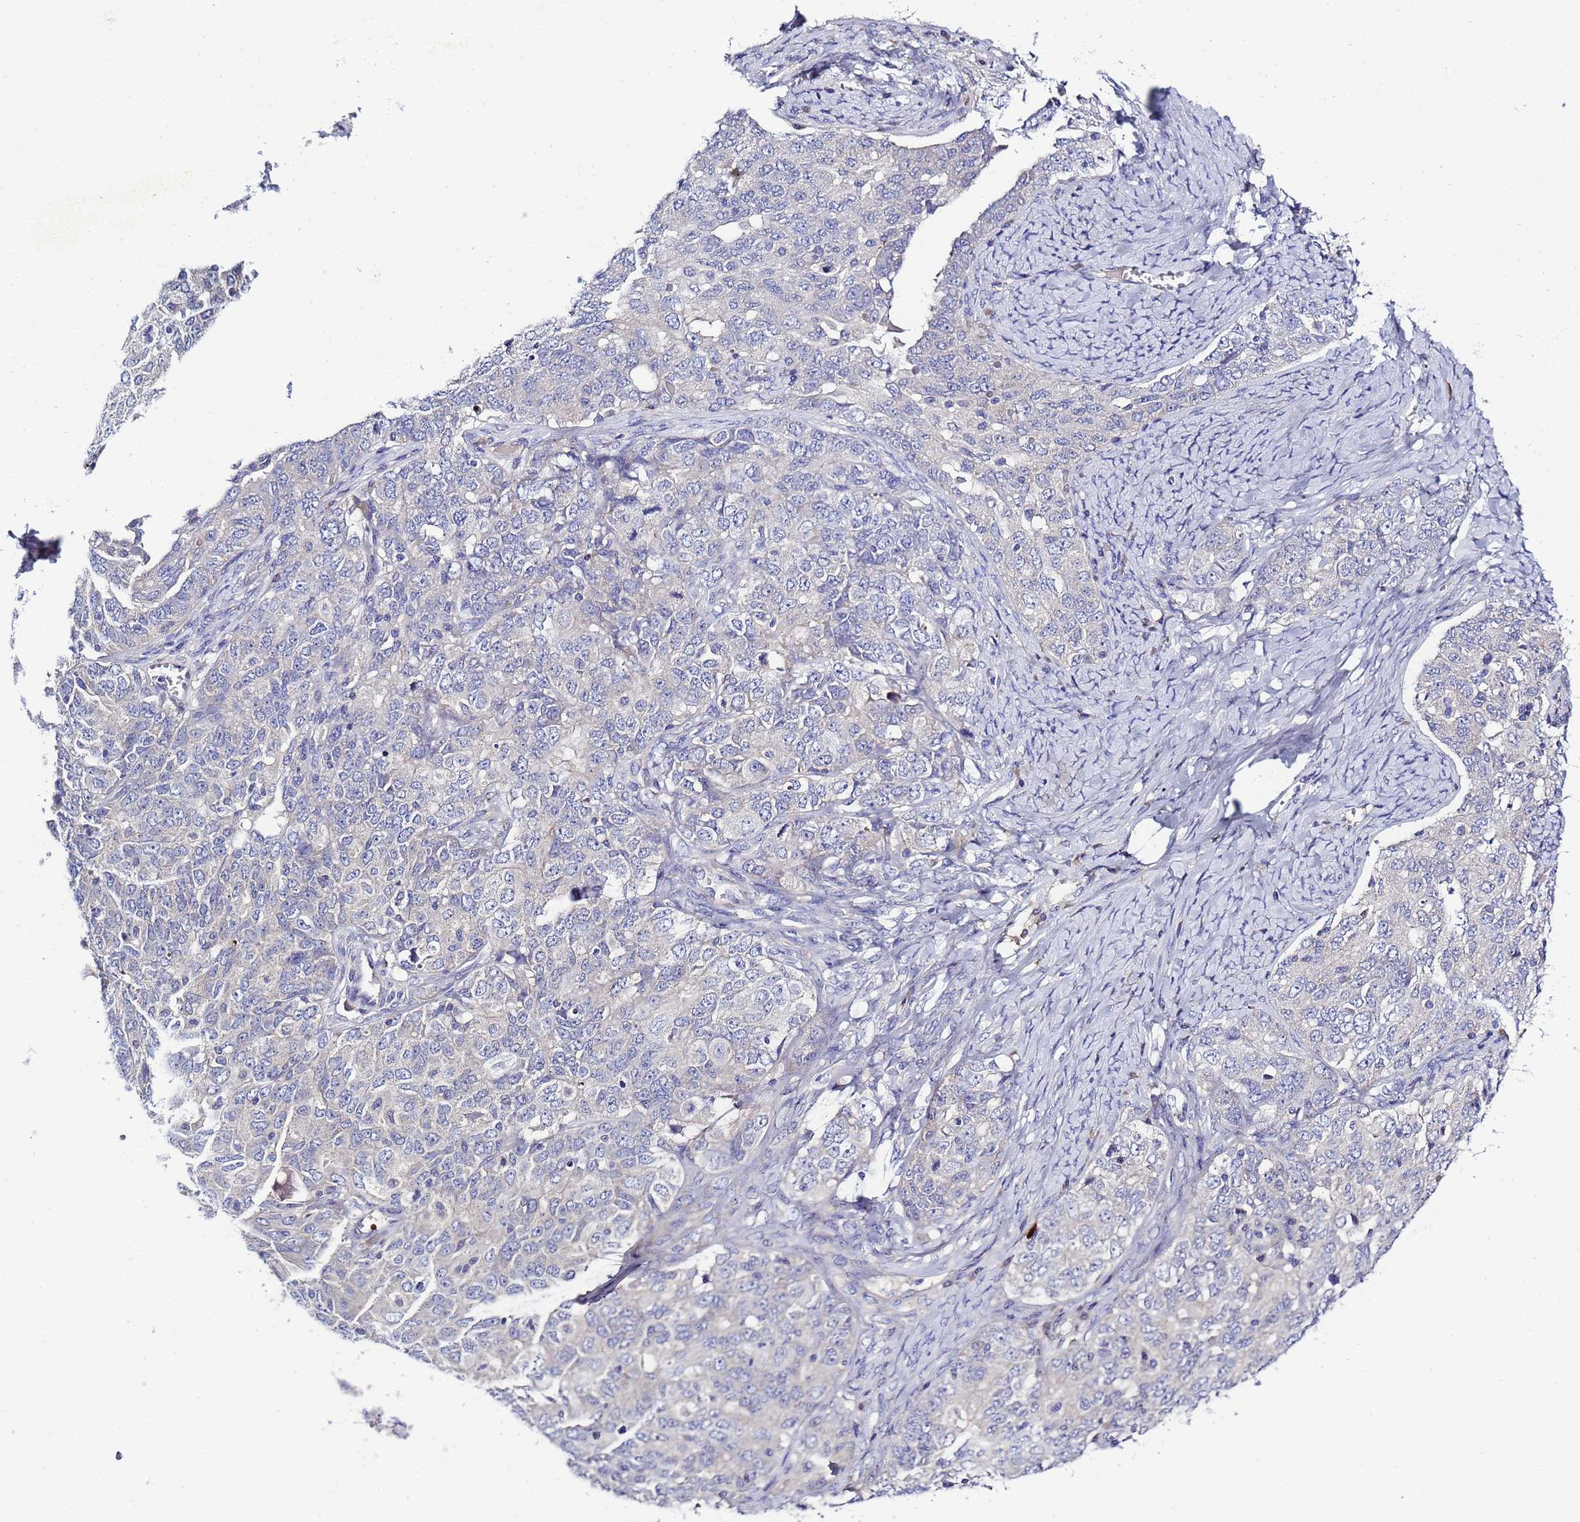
{"staining": {"intensity": "negative", "quantity": "none", "location": "none"}, "tissue": "ovarian cancer", "cell_type": "Tumor cells", "image_type": "cancer", "snomed": [{"axis": "morphology", "description": "Carcinoma, endometroid"}, {"axis": "topography", "description": "Ovary"}], "caption": "Micrograph shows no significant protein staining in tumor cells of ovarian endometroid carcinoma.", "gene": "RC3H2", "patient": {"sex": "female", "age": 62}}